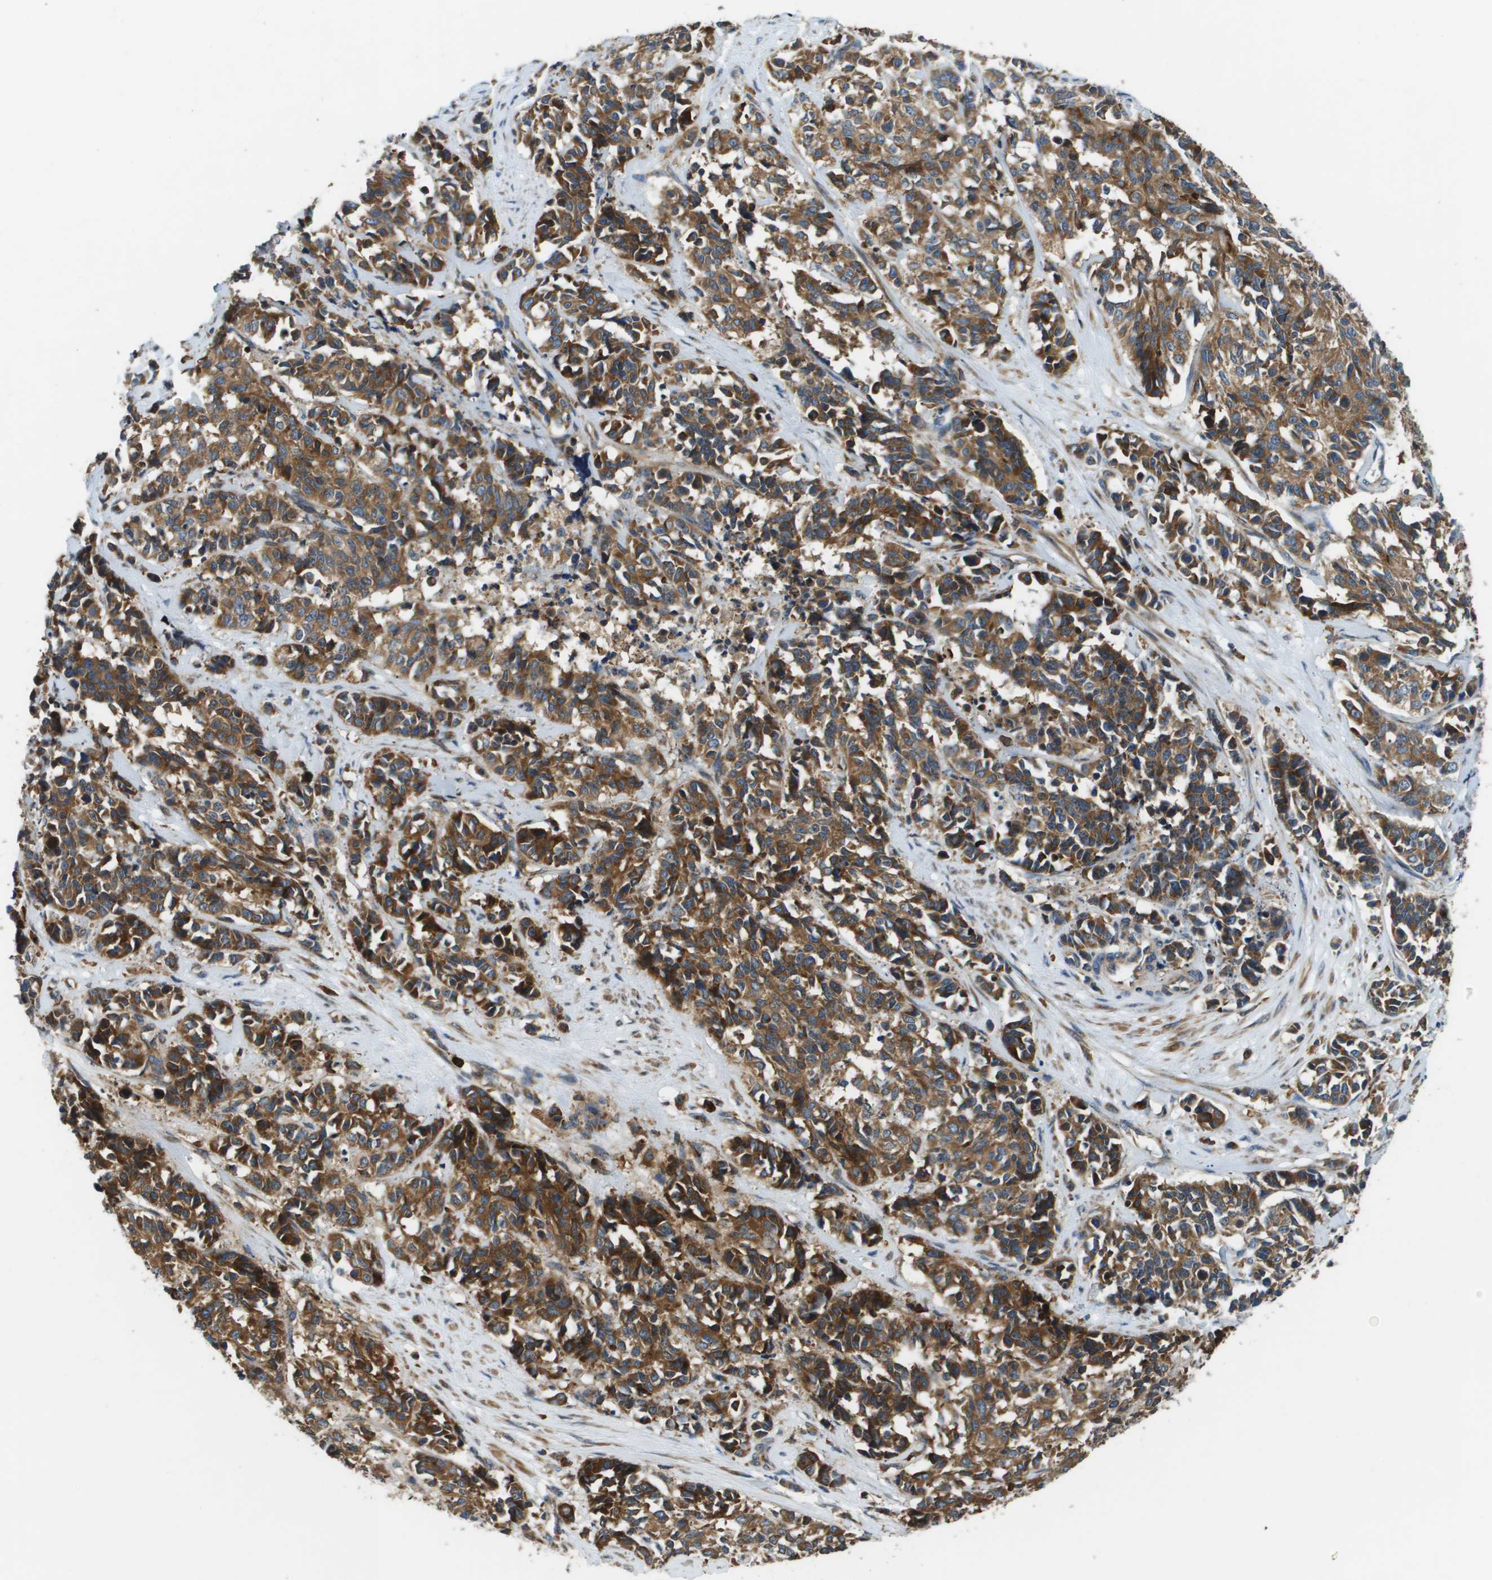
{"staining": {"intensity": "strong", "quantity": ">75%", "location": "cytoplasmic/membranous"}, "tissue": "cervical cancer", "cell_type": "Tumor cells", "image_type": "cancer", "snomed": [{"axis": "morphology", "description": "Squamous cell carcinoma, NOS"}, {"axis": "topography", "description": "Cervix"}], "caption": "IHC (DAB) staining of human cervical cancer (squamous cell carcinoma) demonstrates strong cytoplasmic/membranous protein staining in about >75% of tumor cells. The staining is performed using DAB brown chromogen to label protein expression. The nuclei are counter-stained blue using hematoxylin.", "gene": "CNPY3", "patient": {"sex": "female", "age": 35}}